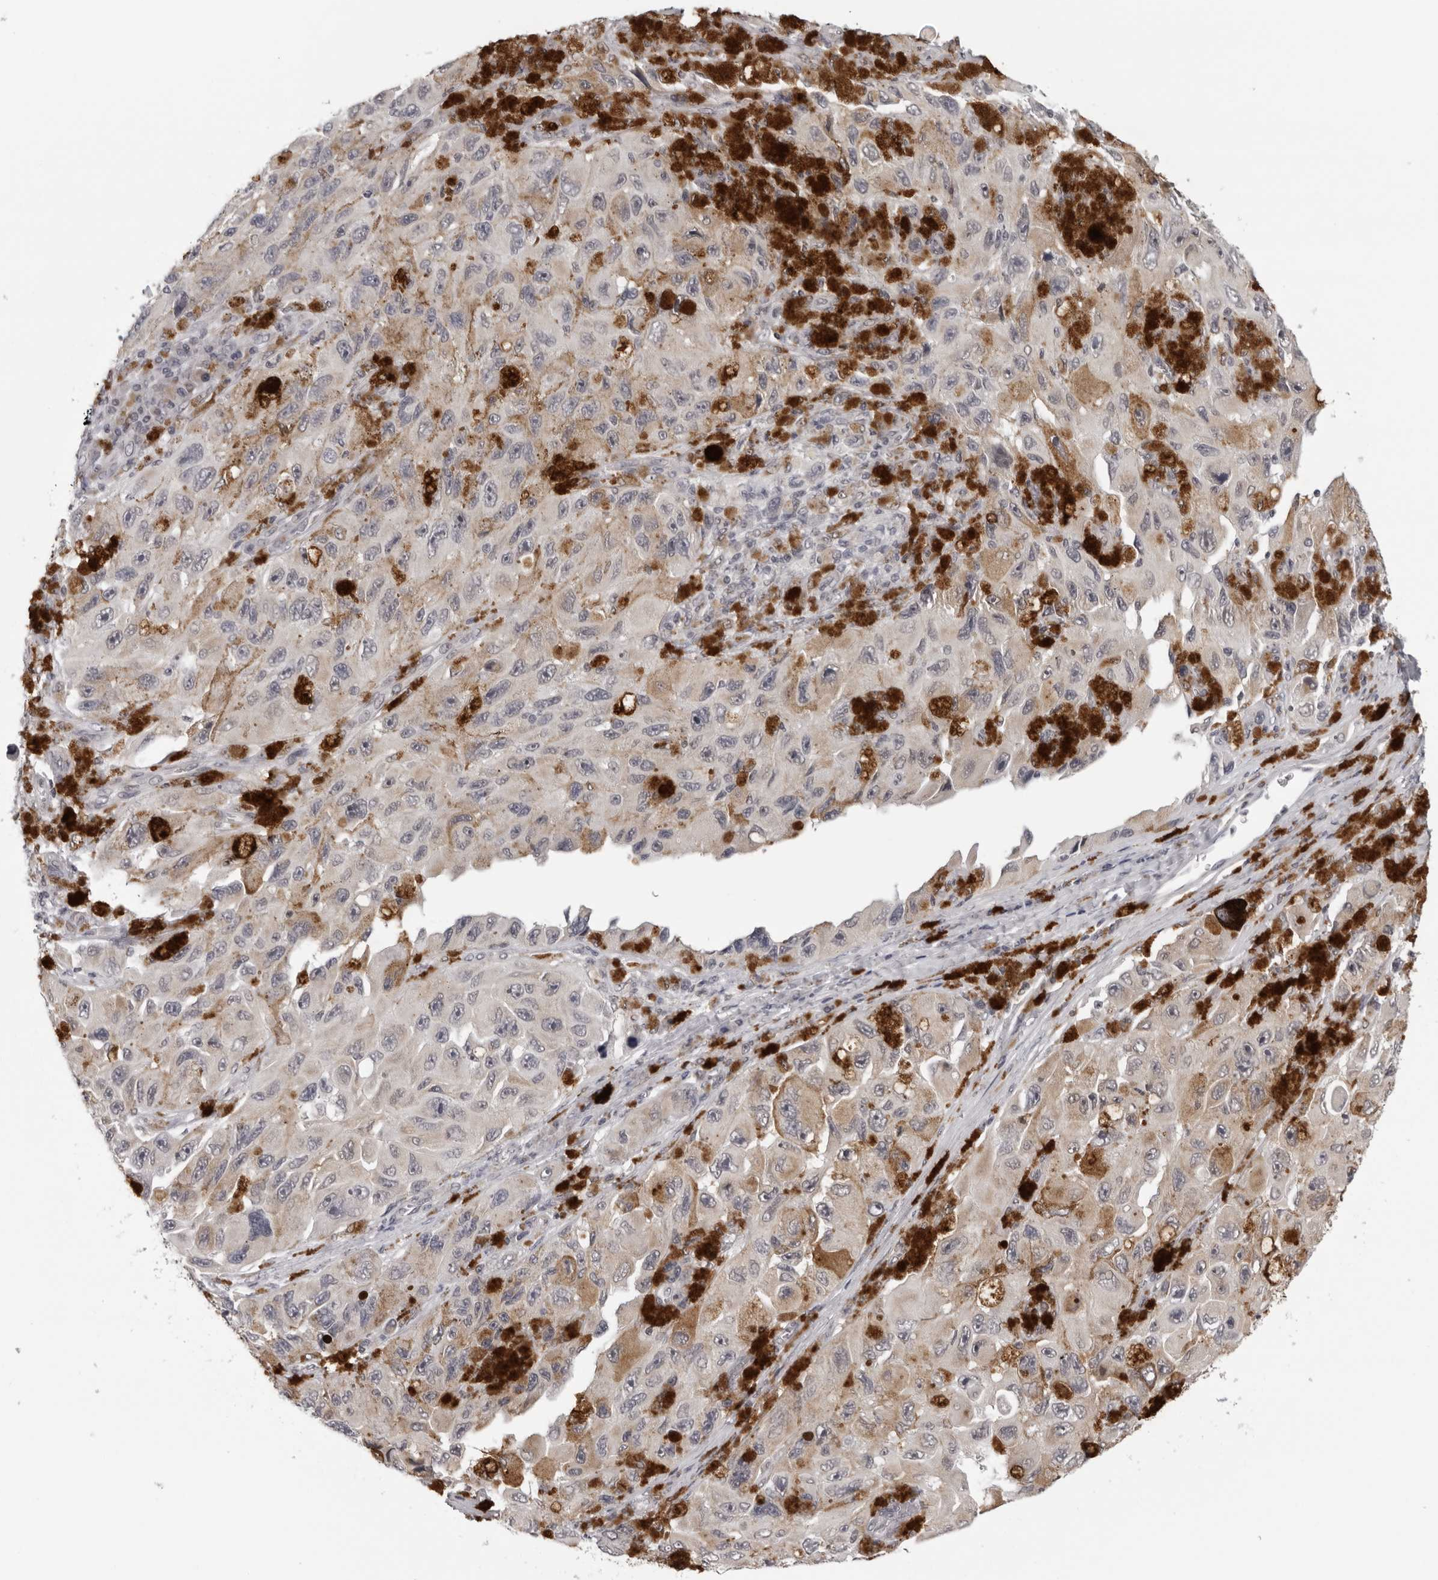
{"staining": {"intensity": "negative", "quantity": "none", "location": "none"}, "tissue": "melanoma", "cell_type": "Tumor cells", "image_type": "cancer", "snomed": [{"axis": "morphology", "description": "Malignant melanoma, NOS"}, {"axis": "topography", "description": "Skin"}], "caption": "Tumor cells are negative for brown protein staining in melanoma.", "gene": "CPT2", "patient": {"sex": "female", "age": 73}}